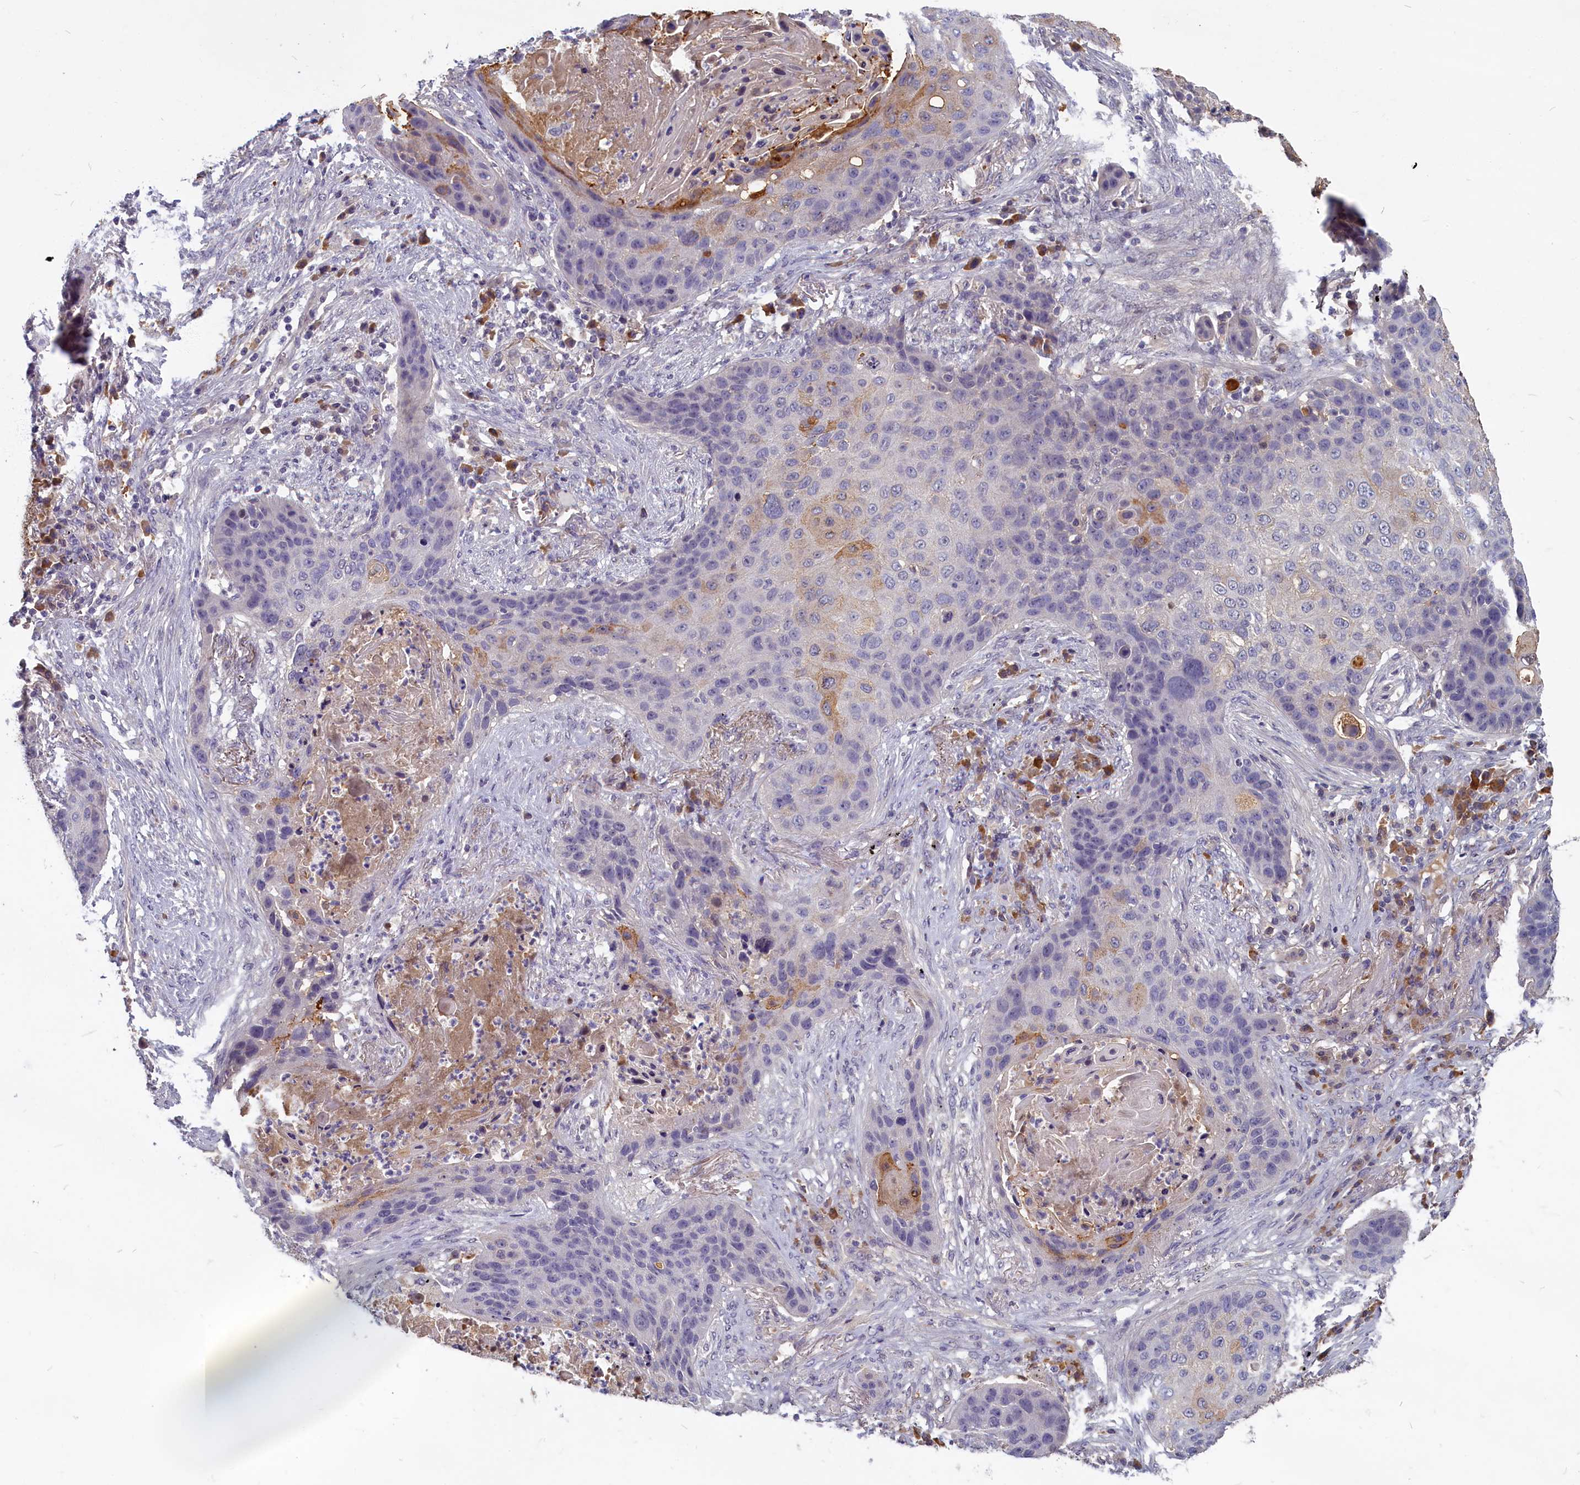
{"staining": {"intensity": "moderate", "quantity": "<25%", "location": "cytoplasmic/membranous"}, "tissue": "lung cancer", "cell_type": "Tumor cells", "image_type": "cancer", "snomed": [{"axis": "morphology", "description": "Squamous cell carcinoma, NOS"}, {"axis": "topography", "description": "Lung"}], "caption": "Lung squamous cell carcinoma tissue reveals moderate cytoplasmic/membranous positivity in about <25% of tumor cells, visualized by immunohistochemistry.", "gene": "SV2C", "patient": {"sex": "female", "age": 63}}